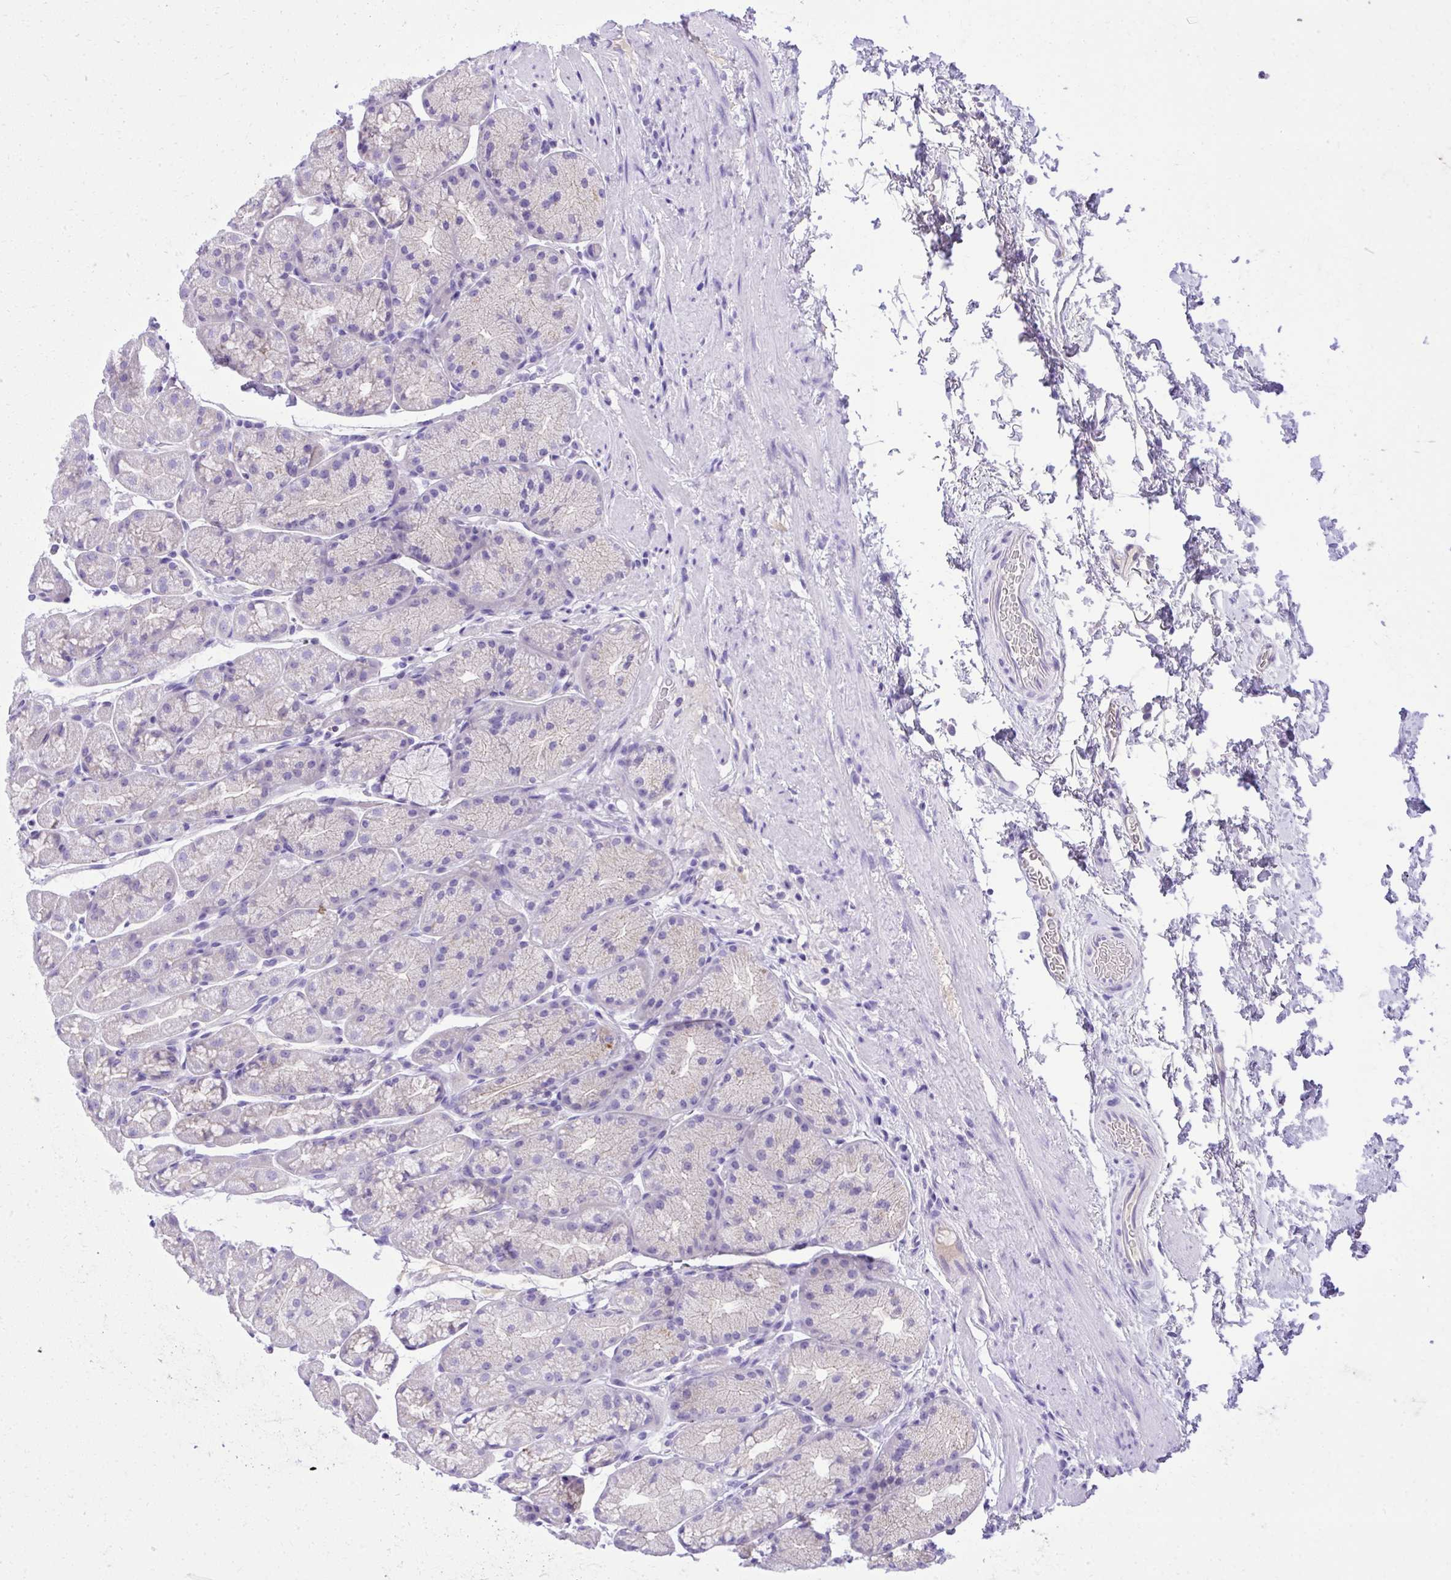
{"staining": {"intensity": "negative", "quantity": "none", "location": "none"}, "tissue": "stomach", "cell_type": "Glandular cells", "image_type": "normal", "snomed": [{"axis": "morphology", "description": "Normal tissue, NOS"}, {"axis": "topography", "description": "Stomach, lower"}], "caption": "Immunohistochemical staining of benign stomach displays no significant staining in glandular cells.", "gene": "ST6GALNAC3", "patient": {"sex": "male", "age": 67}}